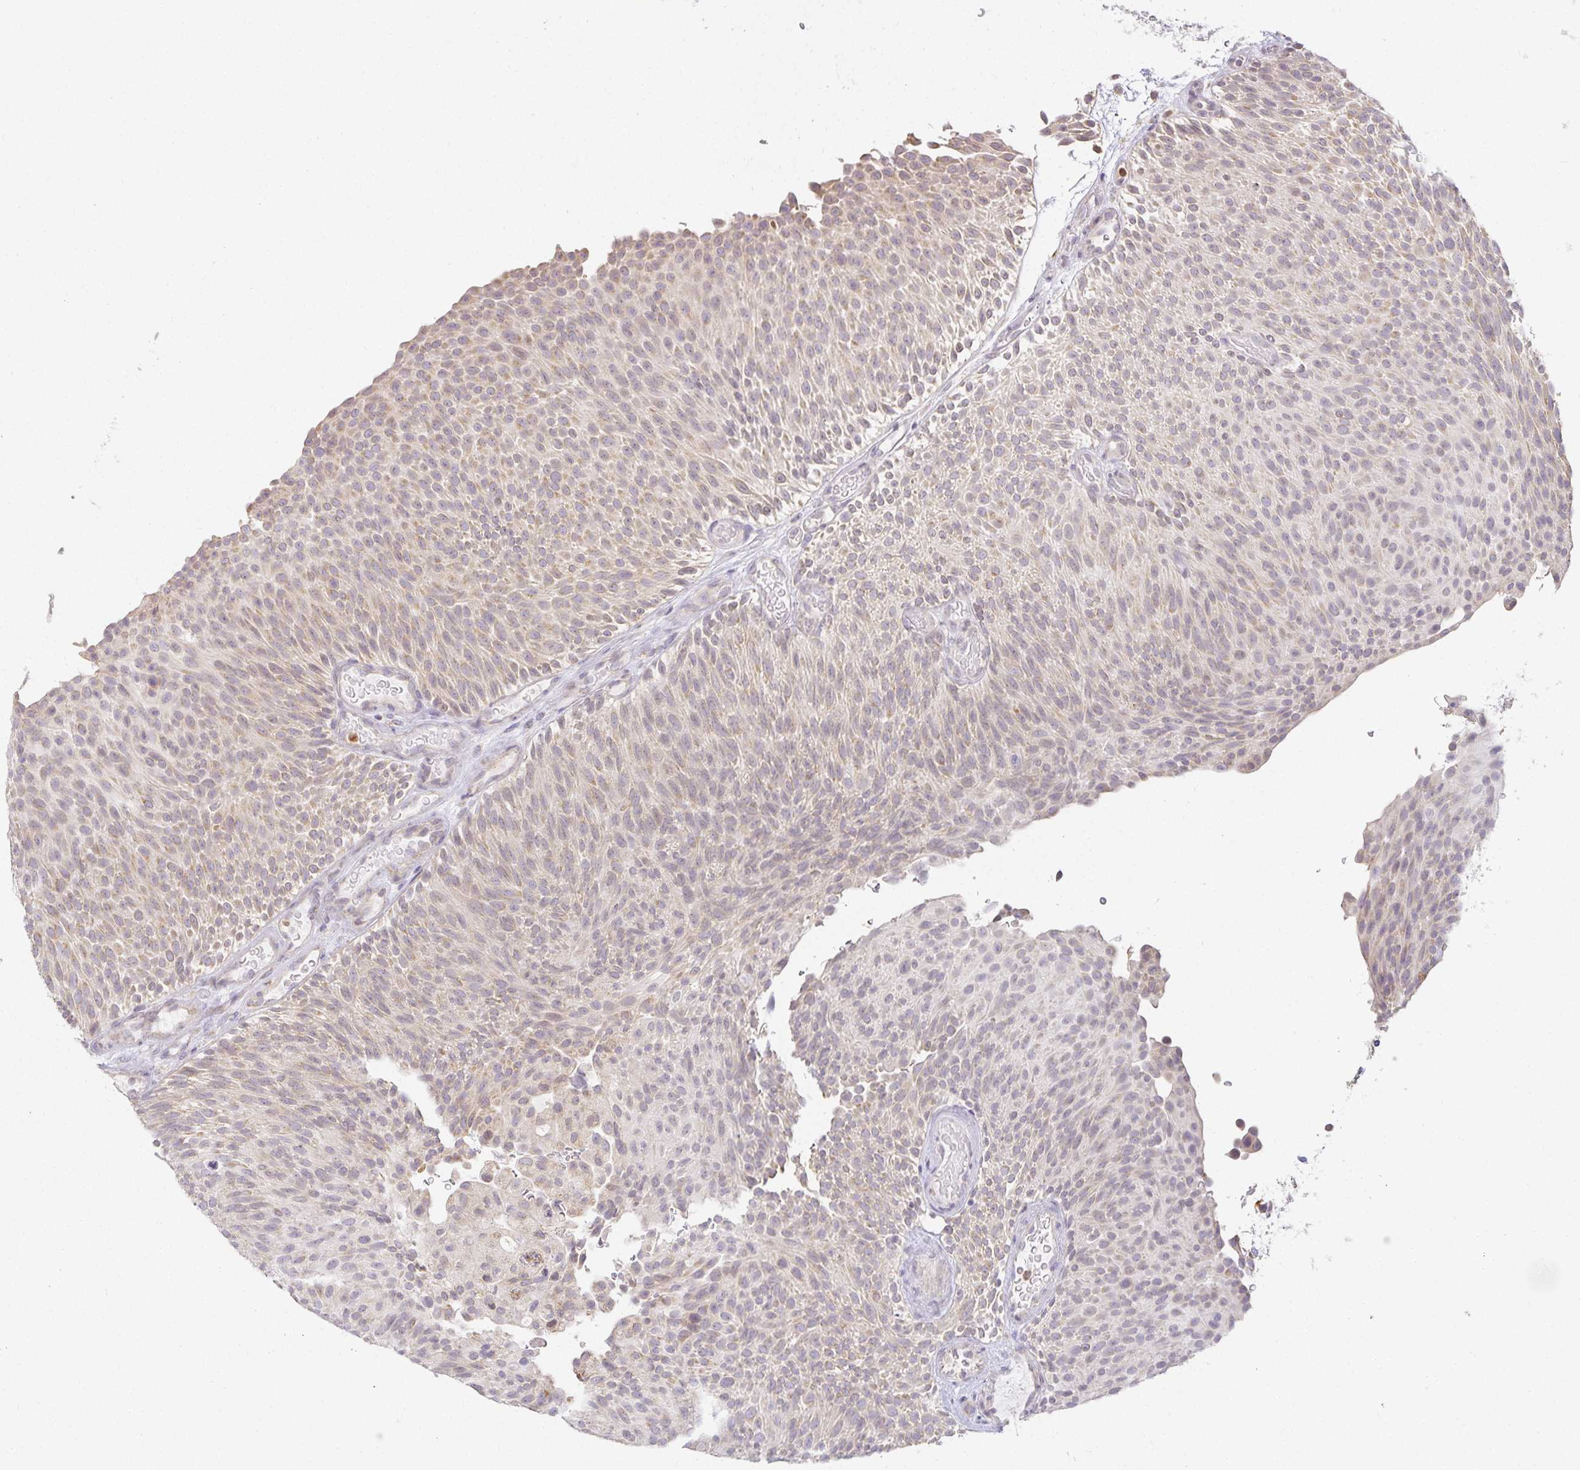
{"staining": {"intensity": "weak", "quantity": "<25%", "location": "cytoplasmic/membranous"}, "tissue": "urothelial cancer", "cell_type": "Tumor cells", "image_type": "cancer", "snomed": [{"axis": "morphology", "description": "Urothelial carcinoma, Low grade"}, {"axis": "topography", "description": "Urinary bladder"}], "caption": "Immunohistochemistry micrograph of human urothelial cancer stained for a protein (brown), which exhibits no staining in tumor cells.", "gene": "GP2", "patient": {"sex": "male", "age": 78}}